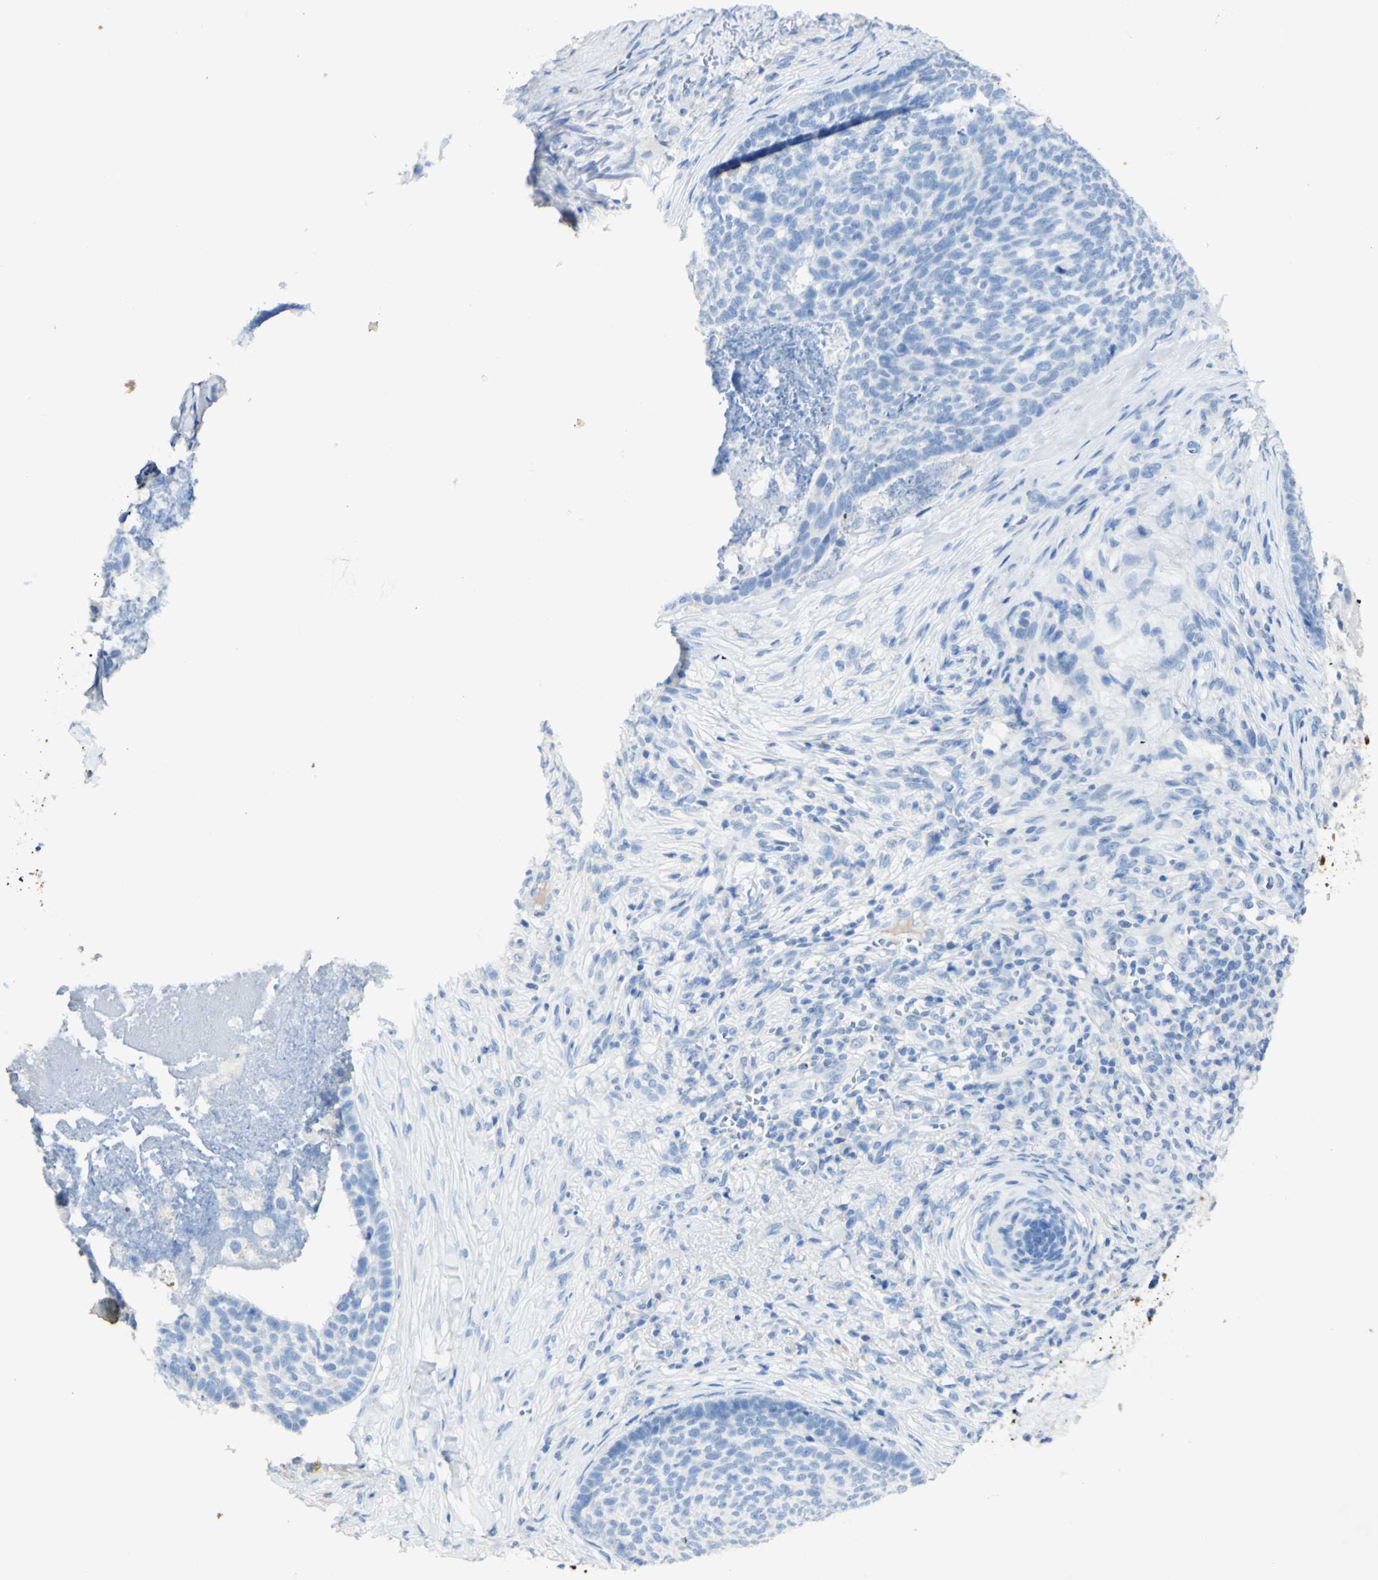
{"staining": {"intensity": "negative", "quantity": "none", "location": "none"}, "tissue": "skin cancer", "cell_type": "Tumor cells", "image_type": "cancer", "snomed": [{"axis": "morphology", "description": "Basal cell carcinoma"}, {"axis": "topography", "description": "Skin"}], "caption": "The image reveals no staining of tumor cells in skin cancer.", "gene": "PIGR", "patient": {"sex": "male", "age": 84}}